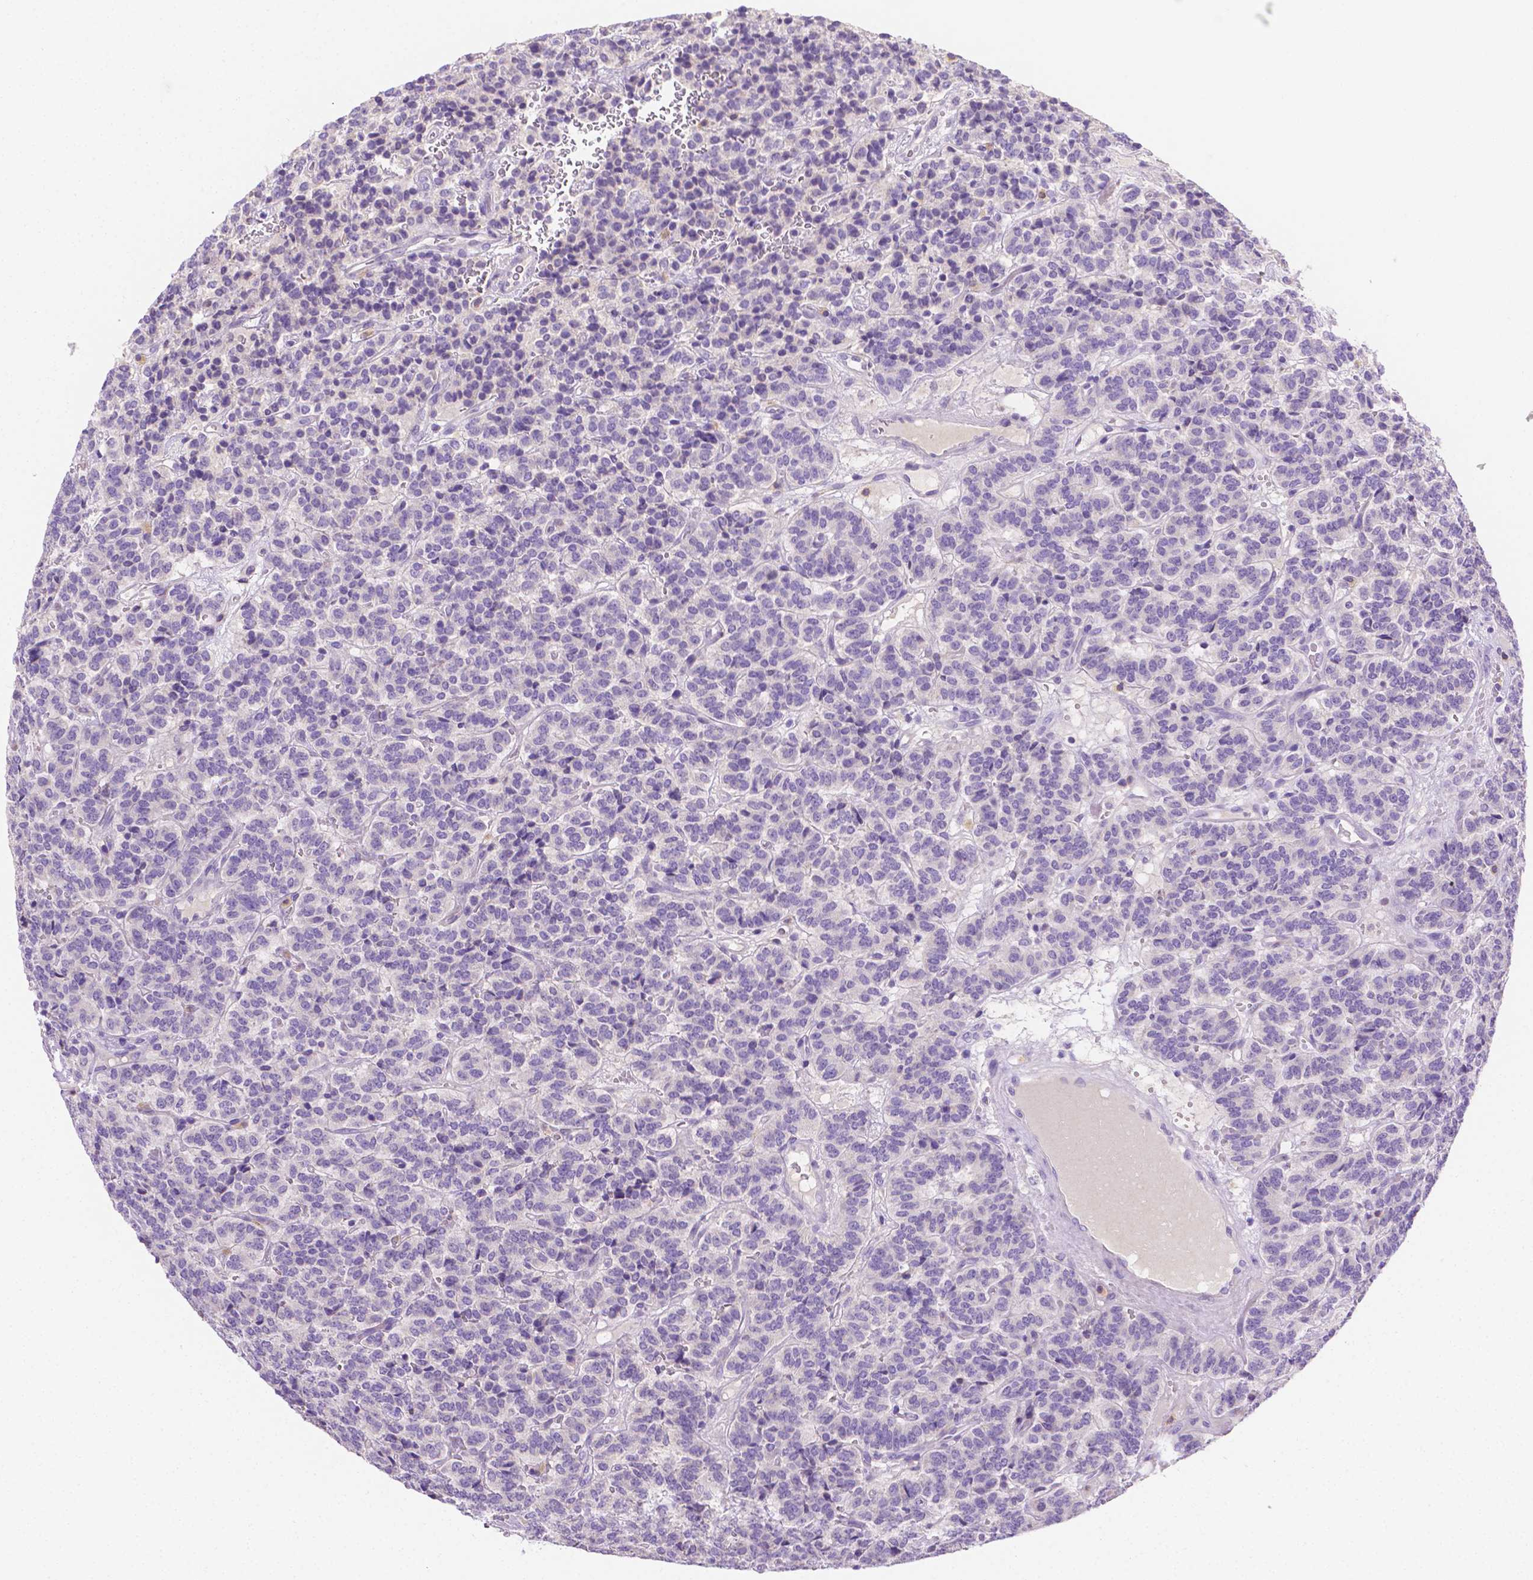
{"staining": {"intensity": "negative", "quantity": "none", "location": "none"}, "tissue": "carcinoid", "cell_type": "Tumor cells", "image_type": "cancer", "snomed": [{"axis": "morphology", "description": "Carcinoid, malignant, NOS"}, {"axis": "topography", "description": "Pancreas"}], "caption": "Tumor cells are negative for brown protein staining in carcinoid. (DAB (3,3'-diaminobenzidine) immunohistochemistry (IHC), high magnification).", "gene": "NXPH2", "patient": {"sex": "male", "age": 36}}